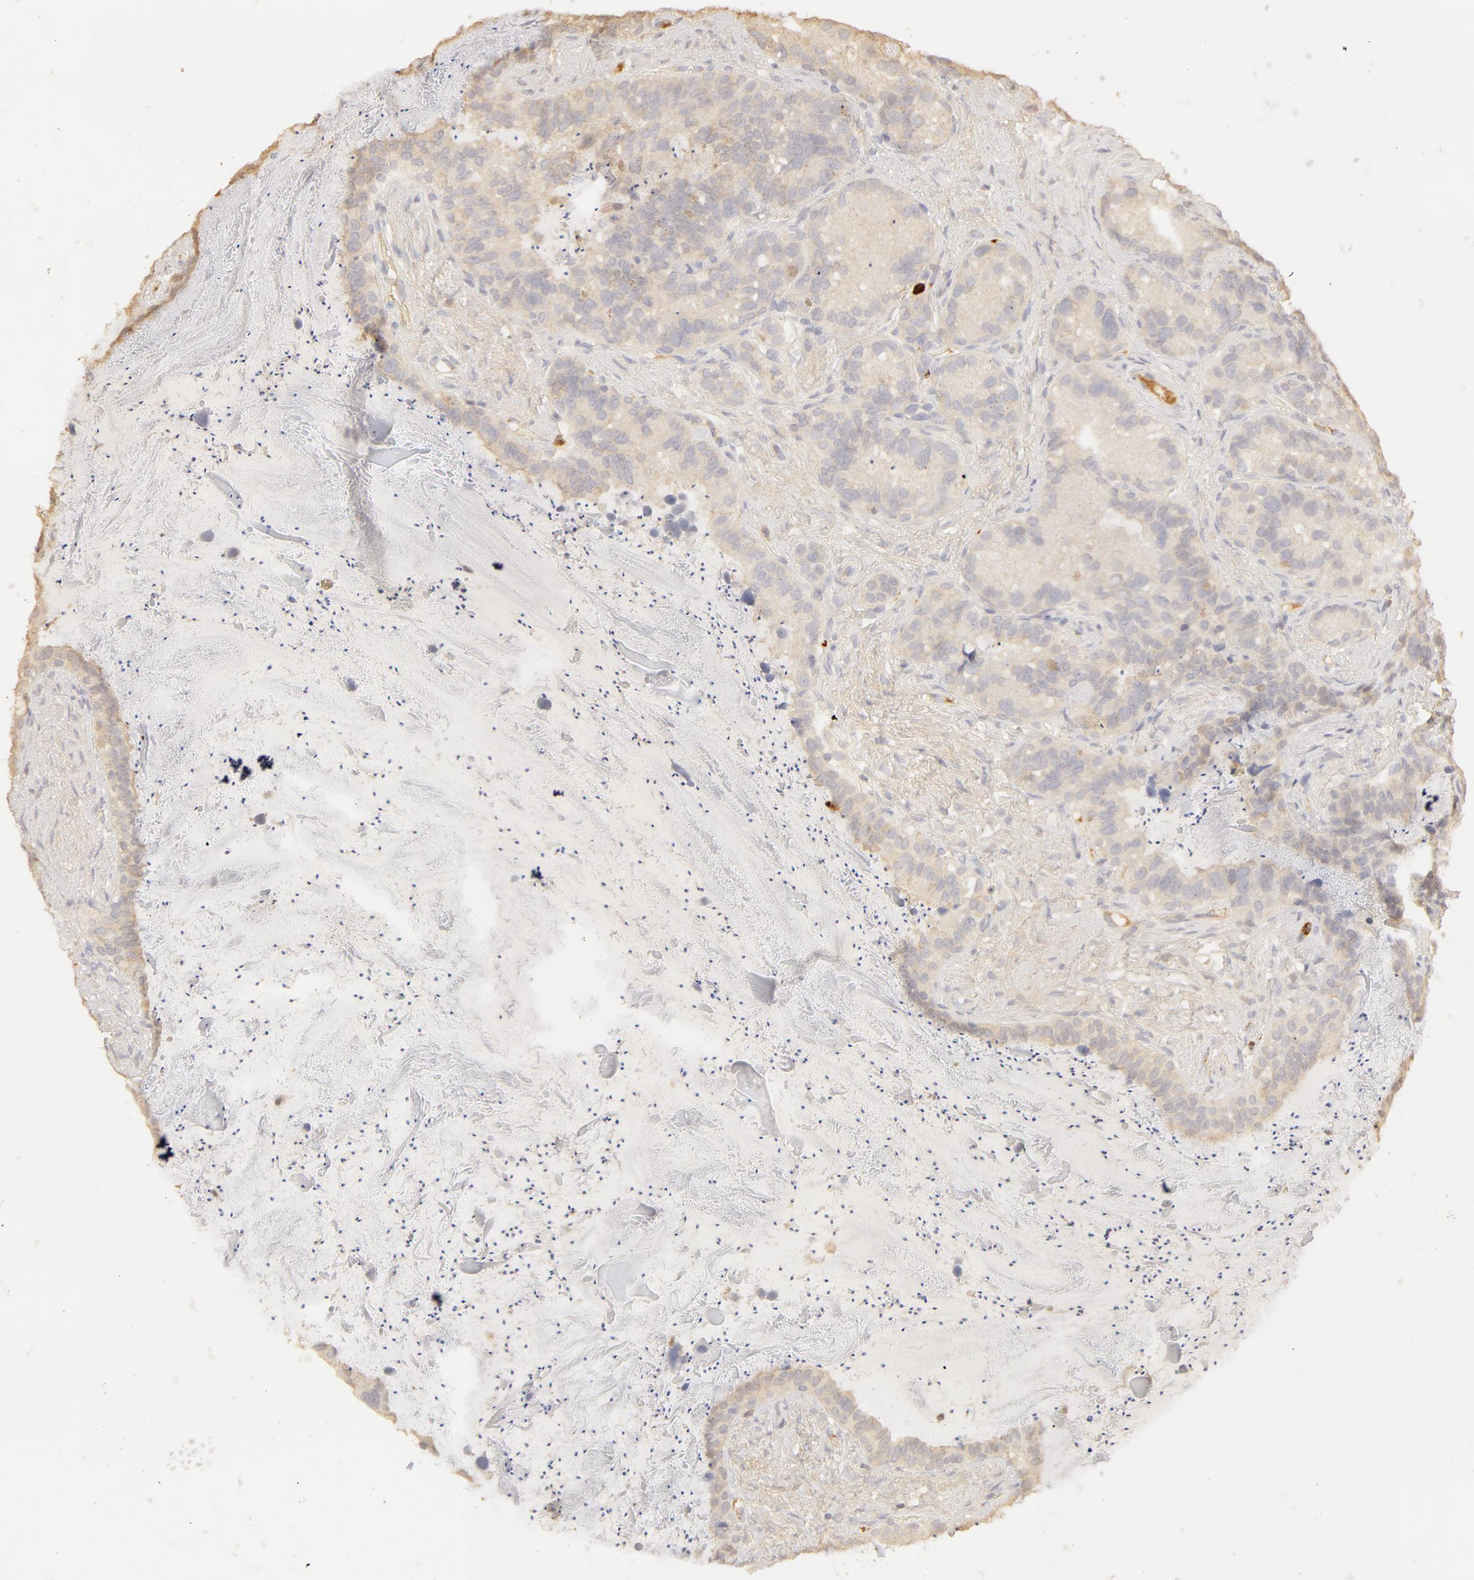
{"staining": {"intensity": "weak", "quantity": ">75%", "location": "cytoplasmic/membranous"}, "tissue": "seminal vesicle", "cell_type": "Glandular cells", "image_type": "normal", "snomed": [{"axis": "morphology", "description": "Normal tissue, NOS"}, {"axis": "topography", "description": "Seminal veicle"}], "caption": "Protein staining demonstrates weak cytoplasmic/membranous expression in approximately >75% of glandular cells in normal seminal vesicle. (IHC, brightfield microscopy, high magnification).", "gene": "C1R", "patient": {"sex": "male", "age": 63}}